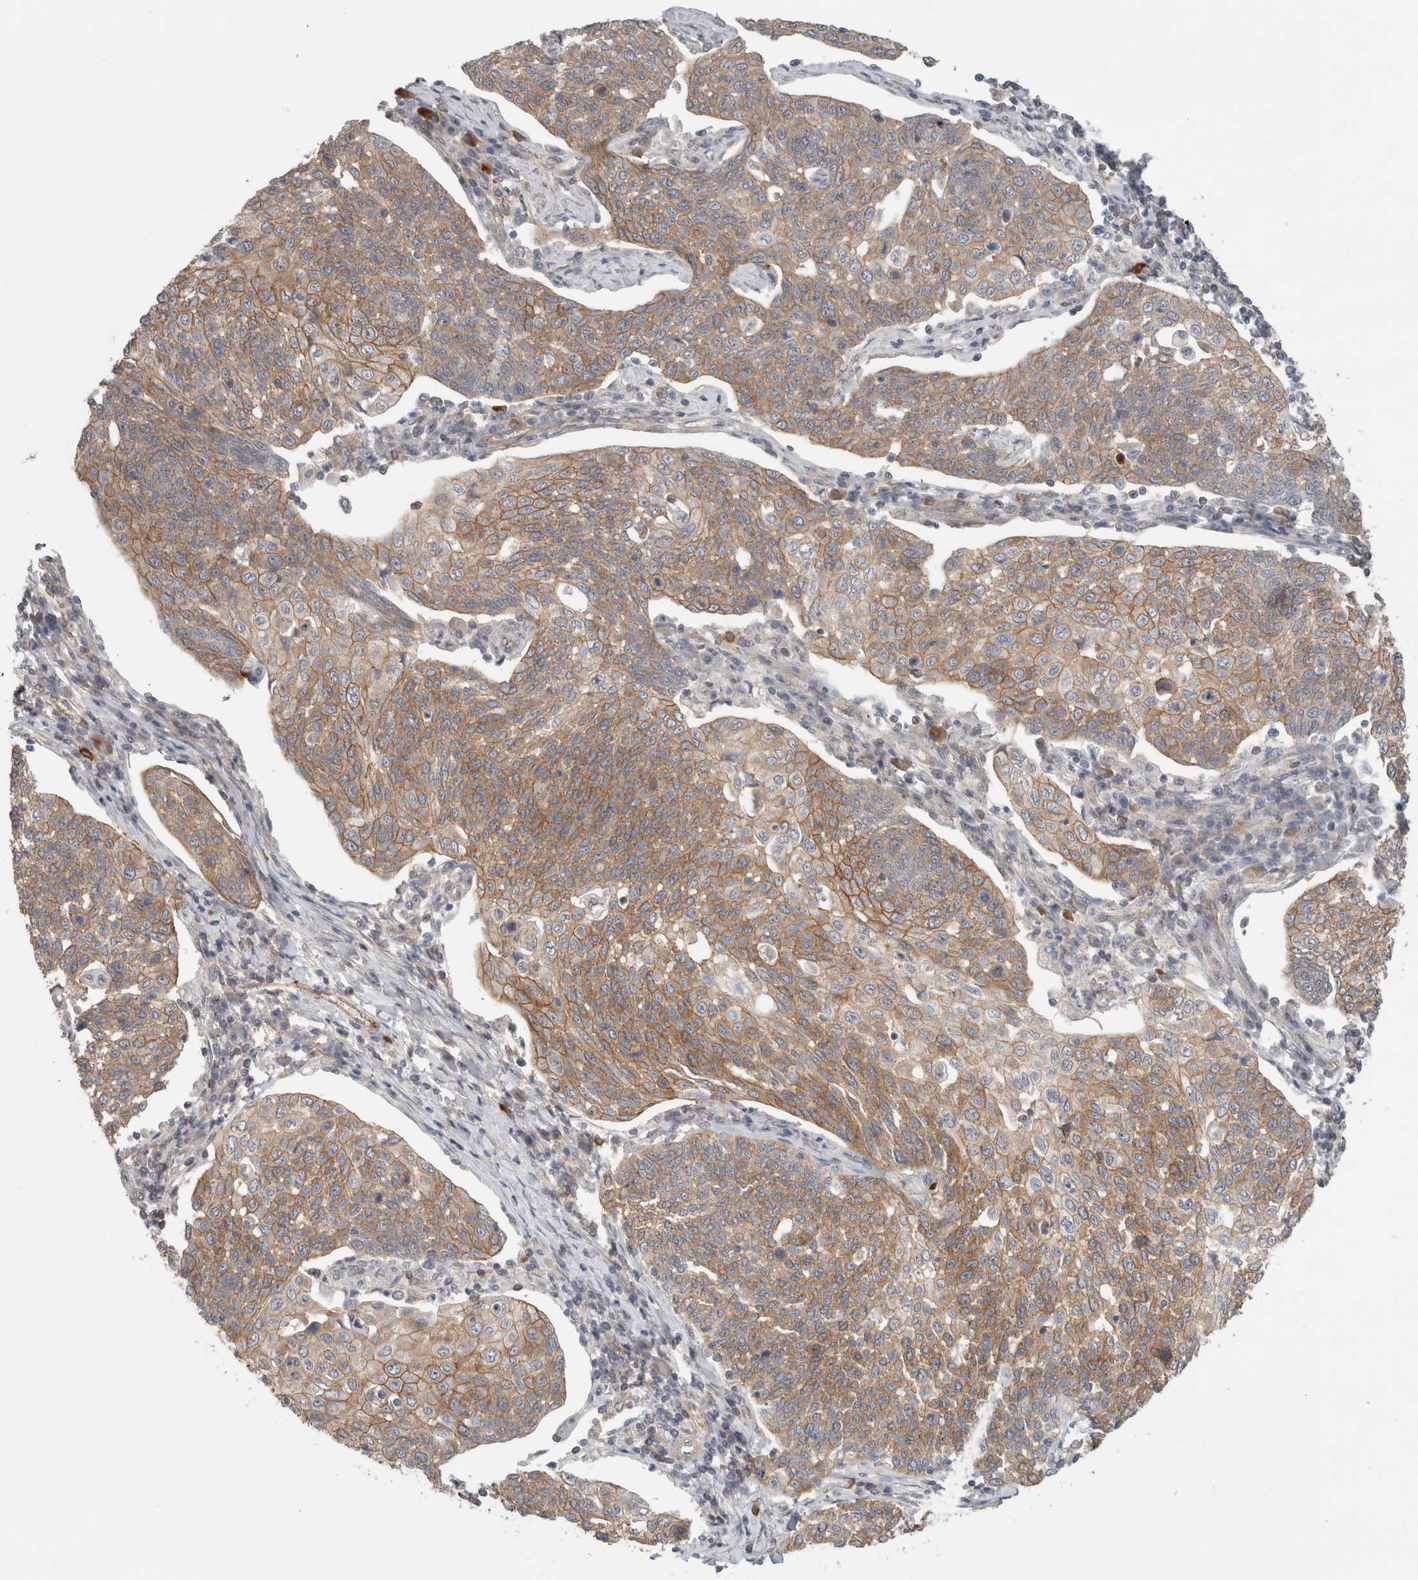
{"staining": {"intensity": "moderate", "quantity": ">75%", "location": "cytoplasmic/membranous"}, "tissue": "cervical cancer", "cell_type": "Tumor cells", "image_type": "cancer", "snomed": [{"axis": "morphology", "description": "Squamous cell carcinoma, NOS"}, {"axis": "topography", "description": "Cervix"}], "caption": "A brown stain shows moderate cytoplasmic/membranous staining of a protein in human squamous cell carcinoma (cervical) tumor cells. Using DAB (brown) and hematoxylin (blue) stains, captured at high magnification using brightfield microscopy.", "gene": "RASAL2", "patient": {"sex": "female", "age": 34}}